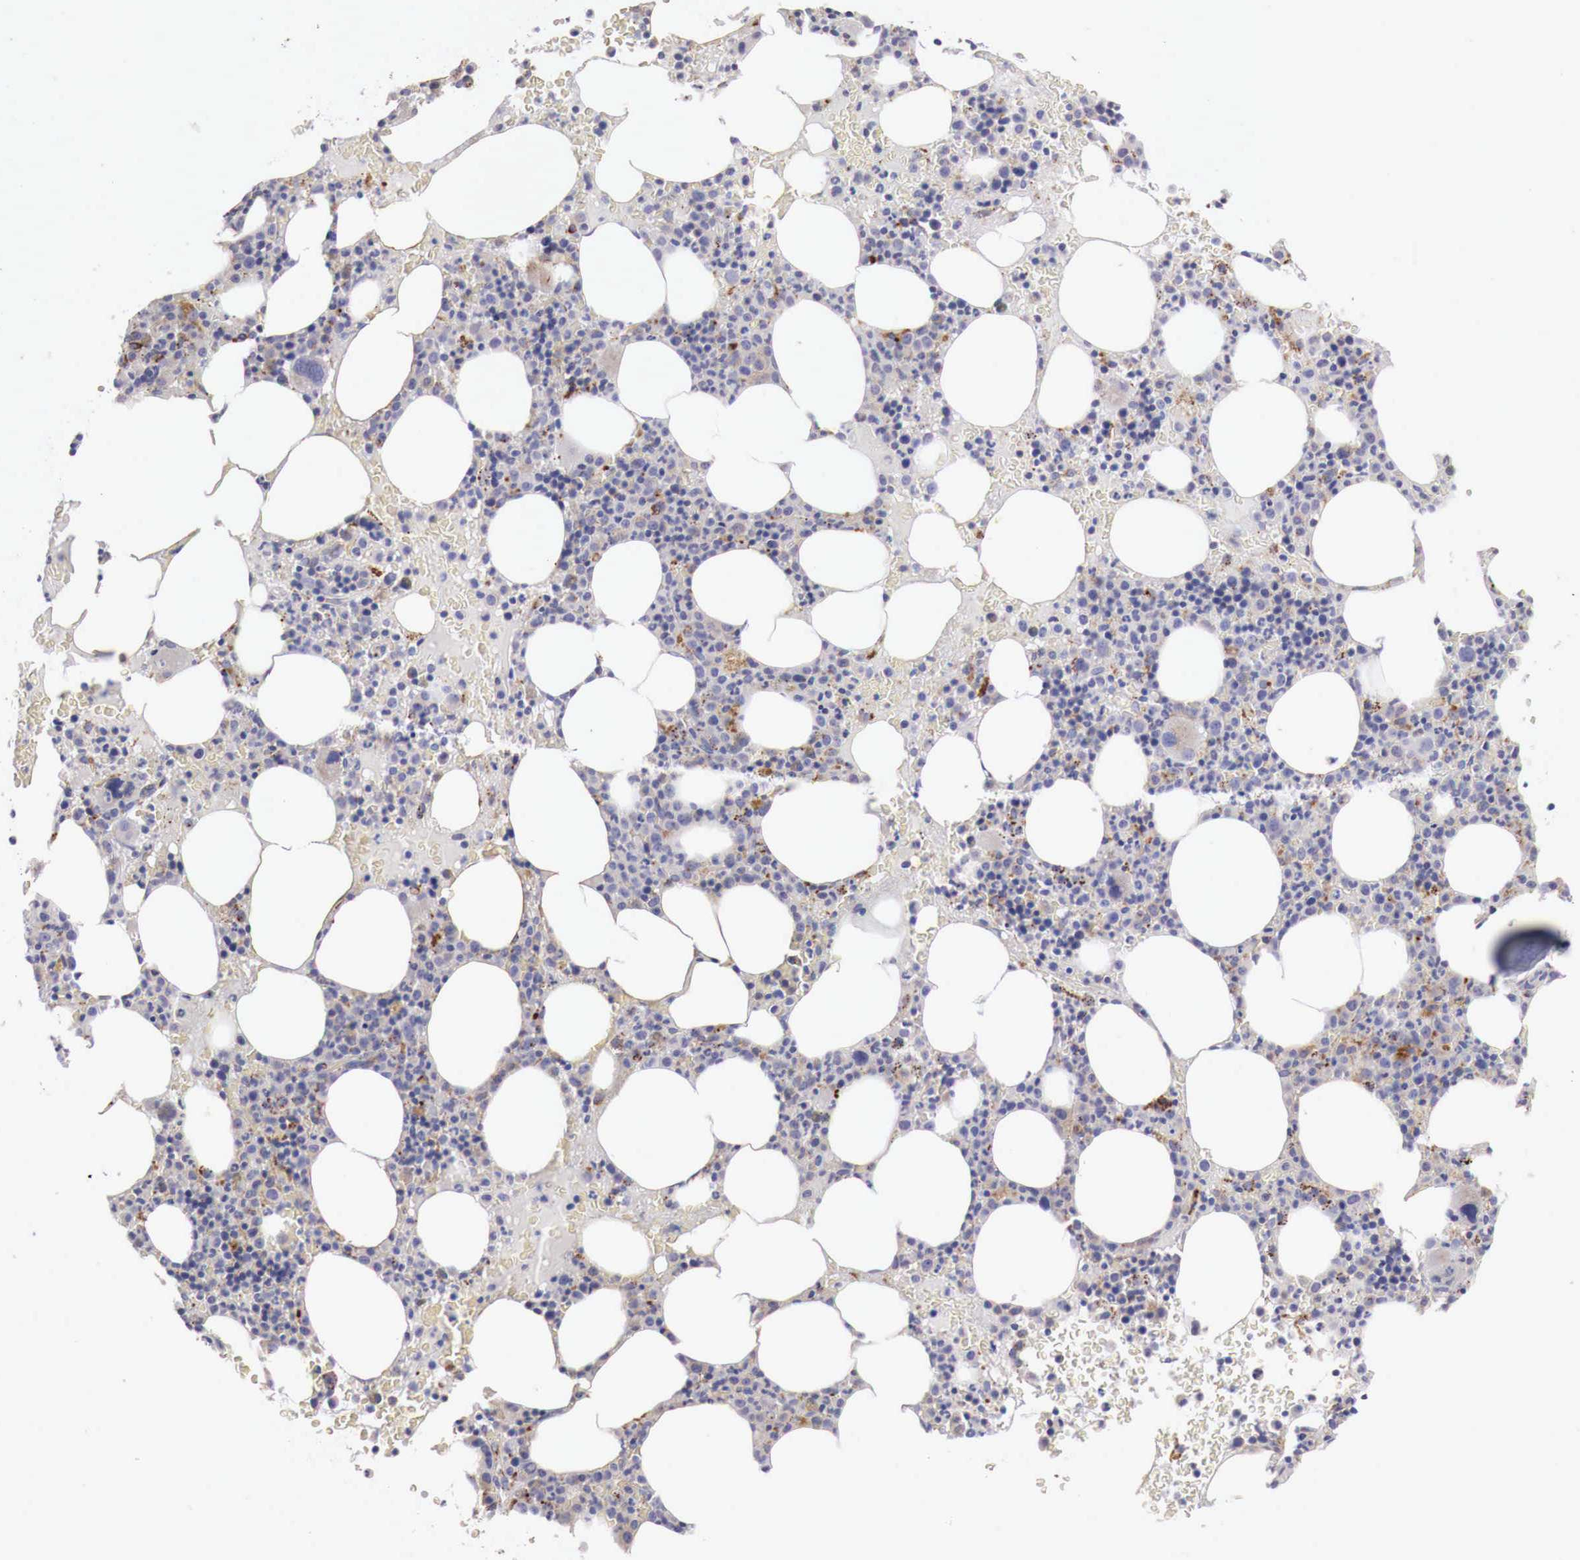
{"staining": {"intensity": "moderate", "quantity": "<25%", "location": "cytoplasmic/membranous"}, "tissue": "bone marrow", "cell_type": "Hematopoietic cells", "image_type": "normal", "snomed": [{"axis": "morphology", "description": "Normal tissue, NOS"}, {"axis": "topography", "description": "Bone marrow"}], "caption": "High-power microscopy captured an immunohistochemistry photomicrograph of unremarkable bone marrow, revealing moderate cytoplasmic/membranous staining in about <25% of hematopoietic cells. The staining is performed using DAB brown chromogen to label protein expression. The nuclei are counter-stained blue using hematoxylin.", "gene": "GLA", "patient": {"sex": "female", "age": 88}}